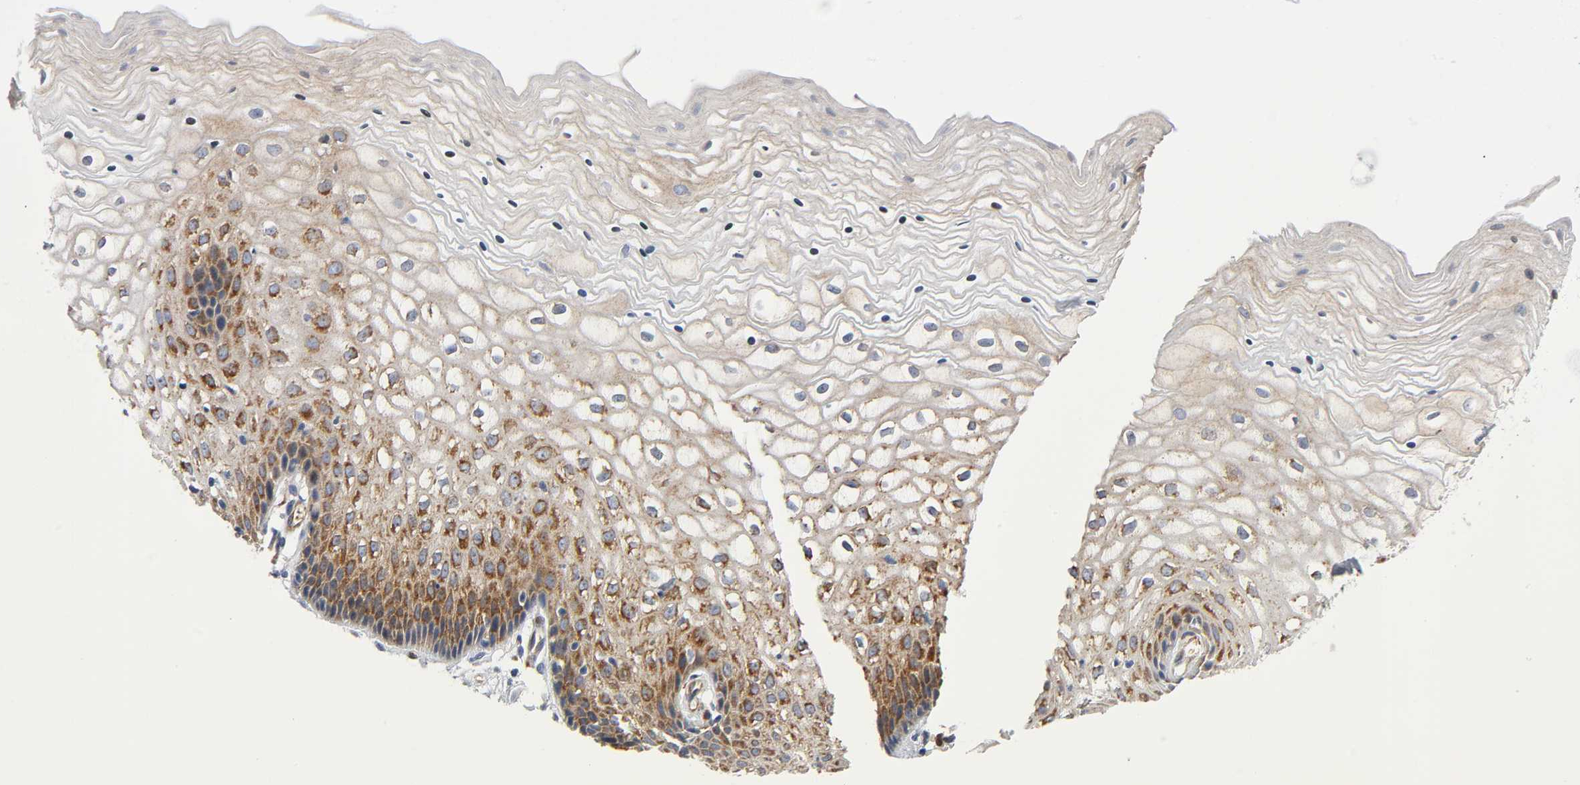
{"staining": {"intensity": "moderate", "quantity": ">75%", "location": "cytoplasmic/membranous"}, "tissue": "vagina", "cell_type": "Squamous epithelial cells", "image_type": "normal", "snomed": [{"axis": "morphology", "description": "Normal tissue, NOS"}, {"axis": "topography", "description": "Vagina"}], "caption": "This micrograph reveals benign vagina stained with immunohistochemistry to label a protein in brown. The cytoplasmic/membranous of squamous epithelial cells show moderate positivity for the protein. Nuclei are counter-stained blue.", "gene": "CD2AP", "patient": {"sex": "female", "age": 34}}